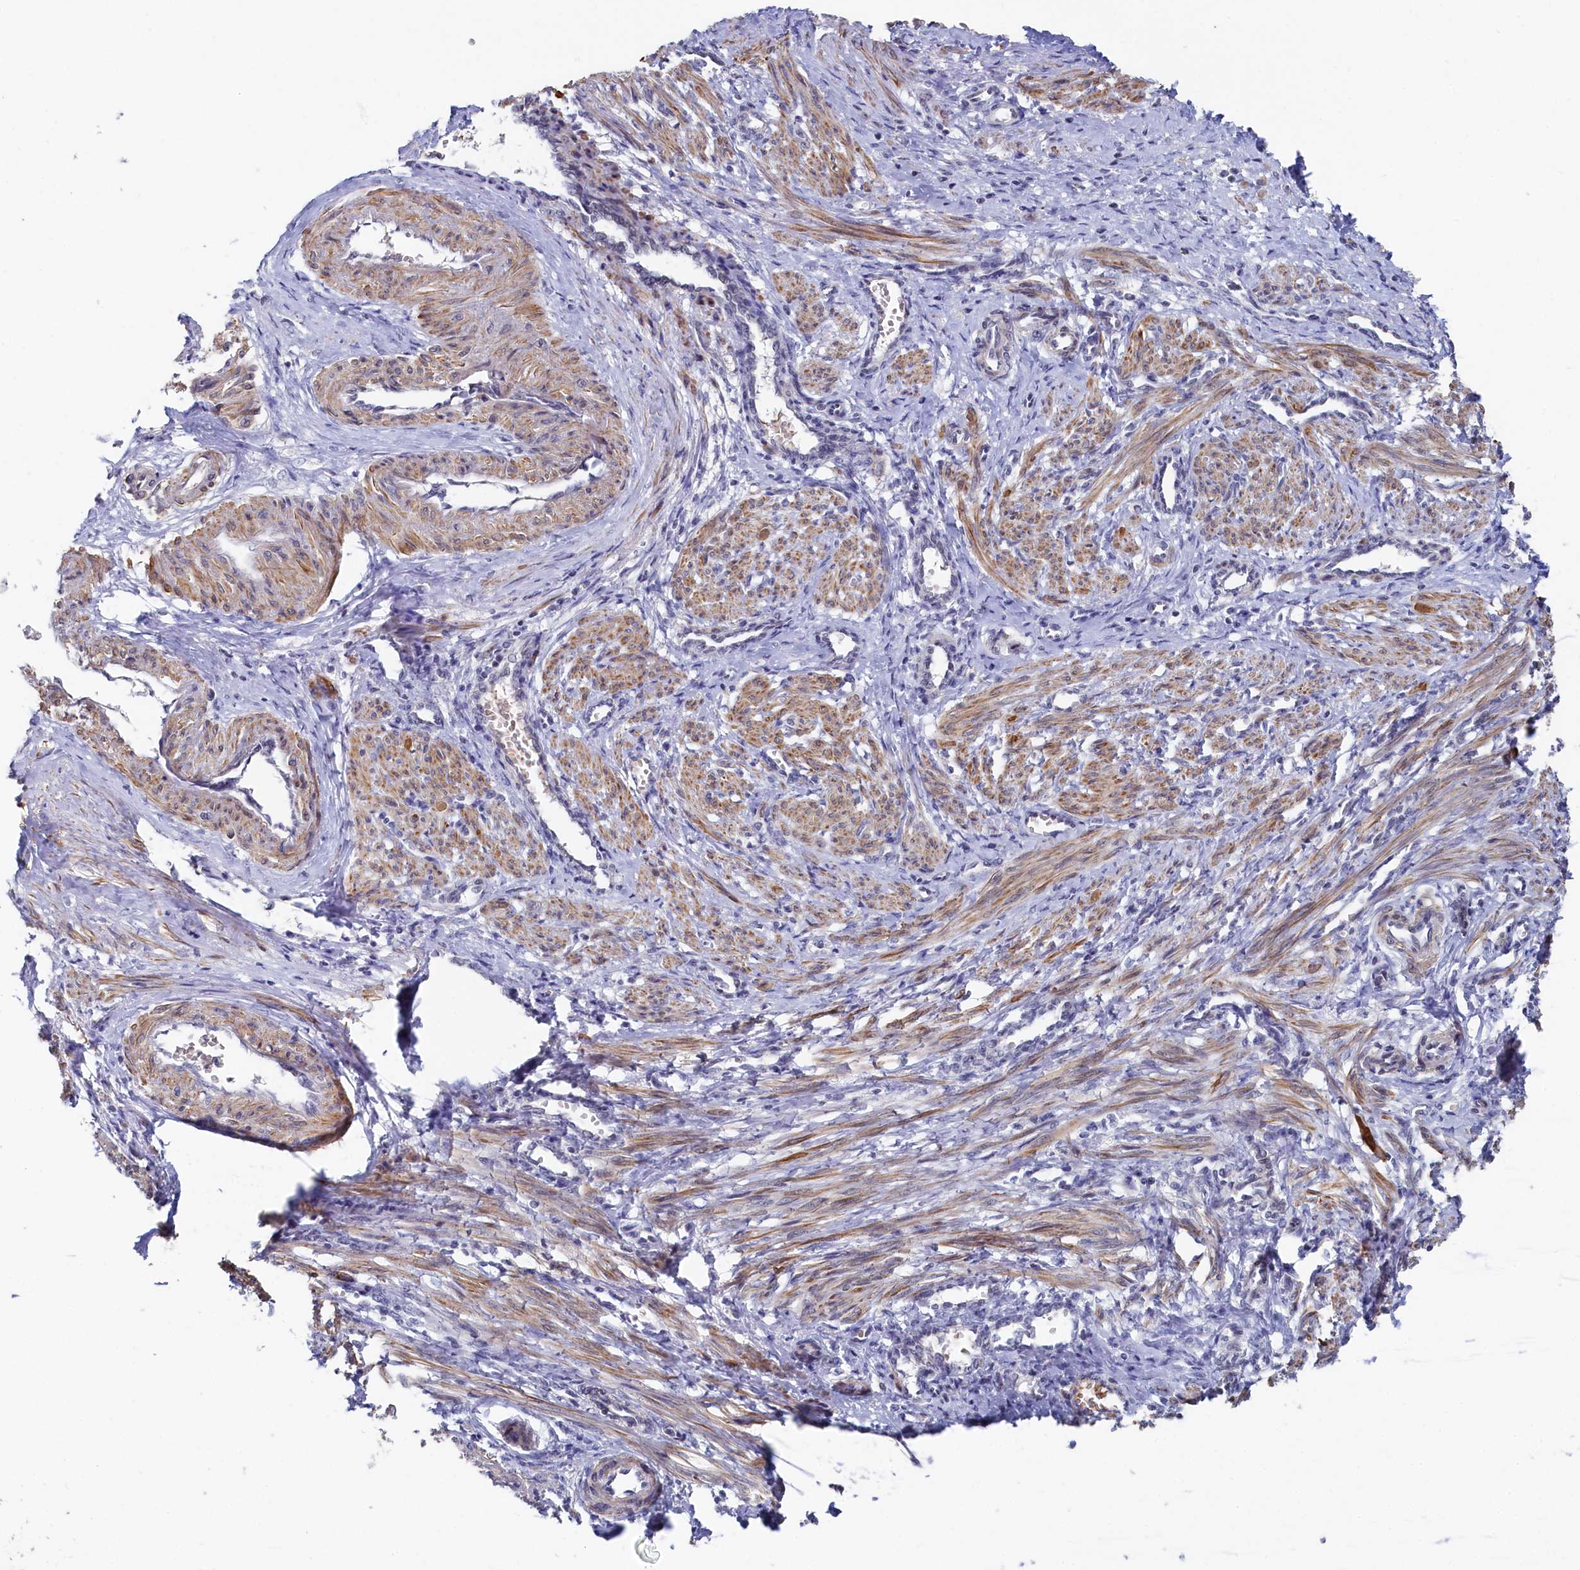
{"staining": {"intensity": "moderate", "quantity": ">75%", "location": "cytoplasmic/membranous"}, "tissue": "smooth muscle", "cell_type": "Smooth muscle cells", "image_type": "normal", "snomed": [{"axis": "morphology", "description": "Normal tissue, NOS"}, {"axis": "topography", "description": "Endometrium"}], "caption": "High-power microscopy captured an IHC micrograph of unremarkable smooth muscle, revealing moderate cytoplasmic/membranous expression in approximately >75% of smooth muscle cells. The staining is performed using DAB (3,3'-diaminobenzidine) brown chromogen to label protein expression. The nuclei are counter-stained blue using hematoxylin.", "gene": "TIGD4", "patient": {"sex": "female", "age": 33}}